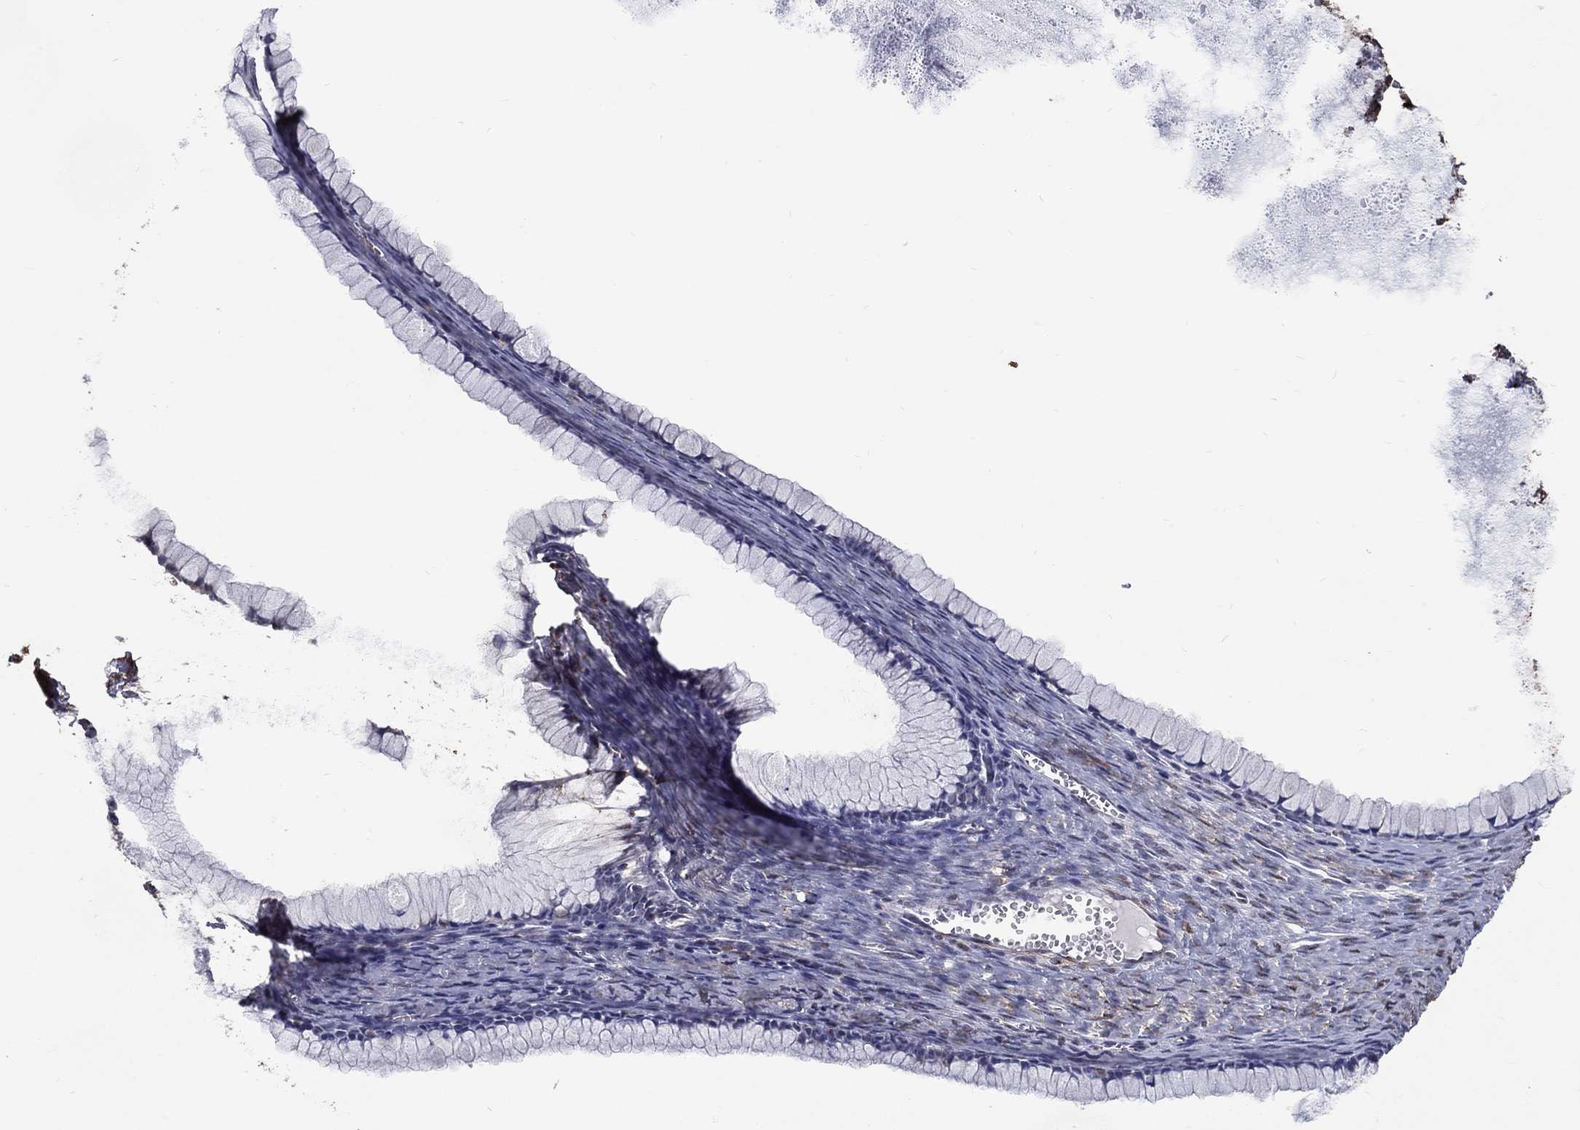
{"staining": {"intensity": "negative", "quantity": "none", "location": "none"}, "tissue": "ovarian cancer", "cell_type": "Tumor cells", "image_type": "cancer", "snomed": [{"axis": "morphology", "description": "Cystadenocarcinoma, mucinous, NOS"}, {"axis": "topography", "description": "Ovary"}], "caption": "A high-resolution image shows IHC staining of ovarian cancer, which demonstrates no significant expression in tumor cells.", "gene": "GPR183", "patient": {"sex": "female", "age": 41}}